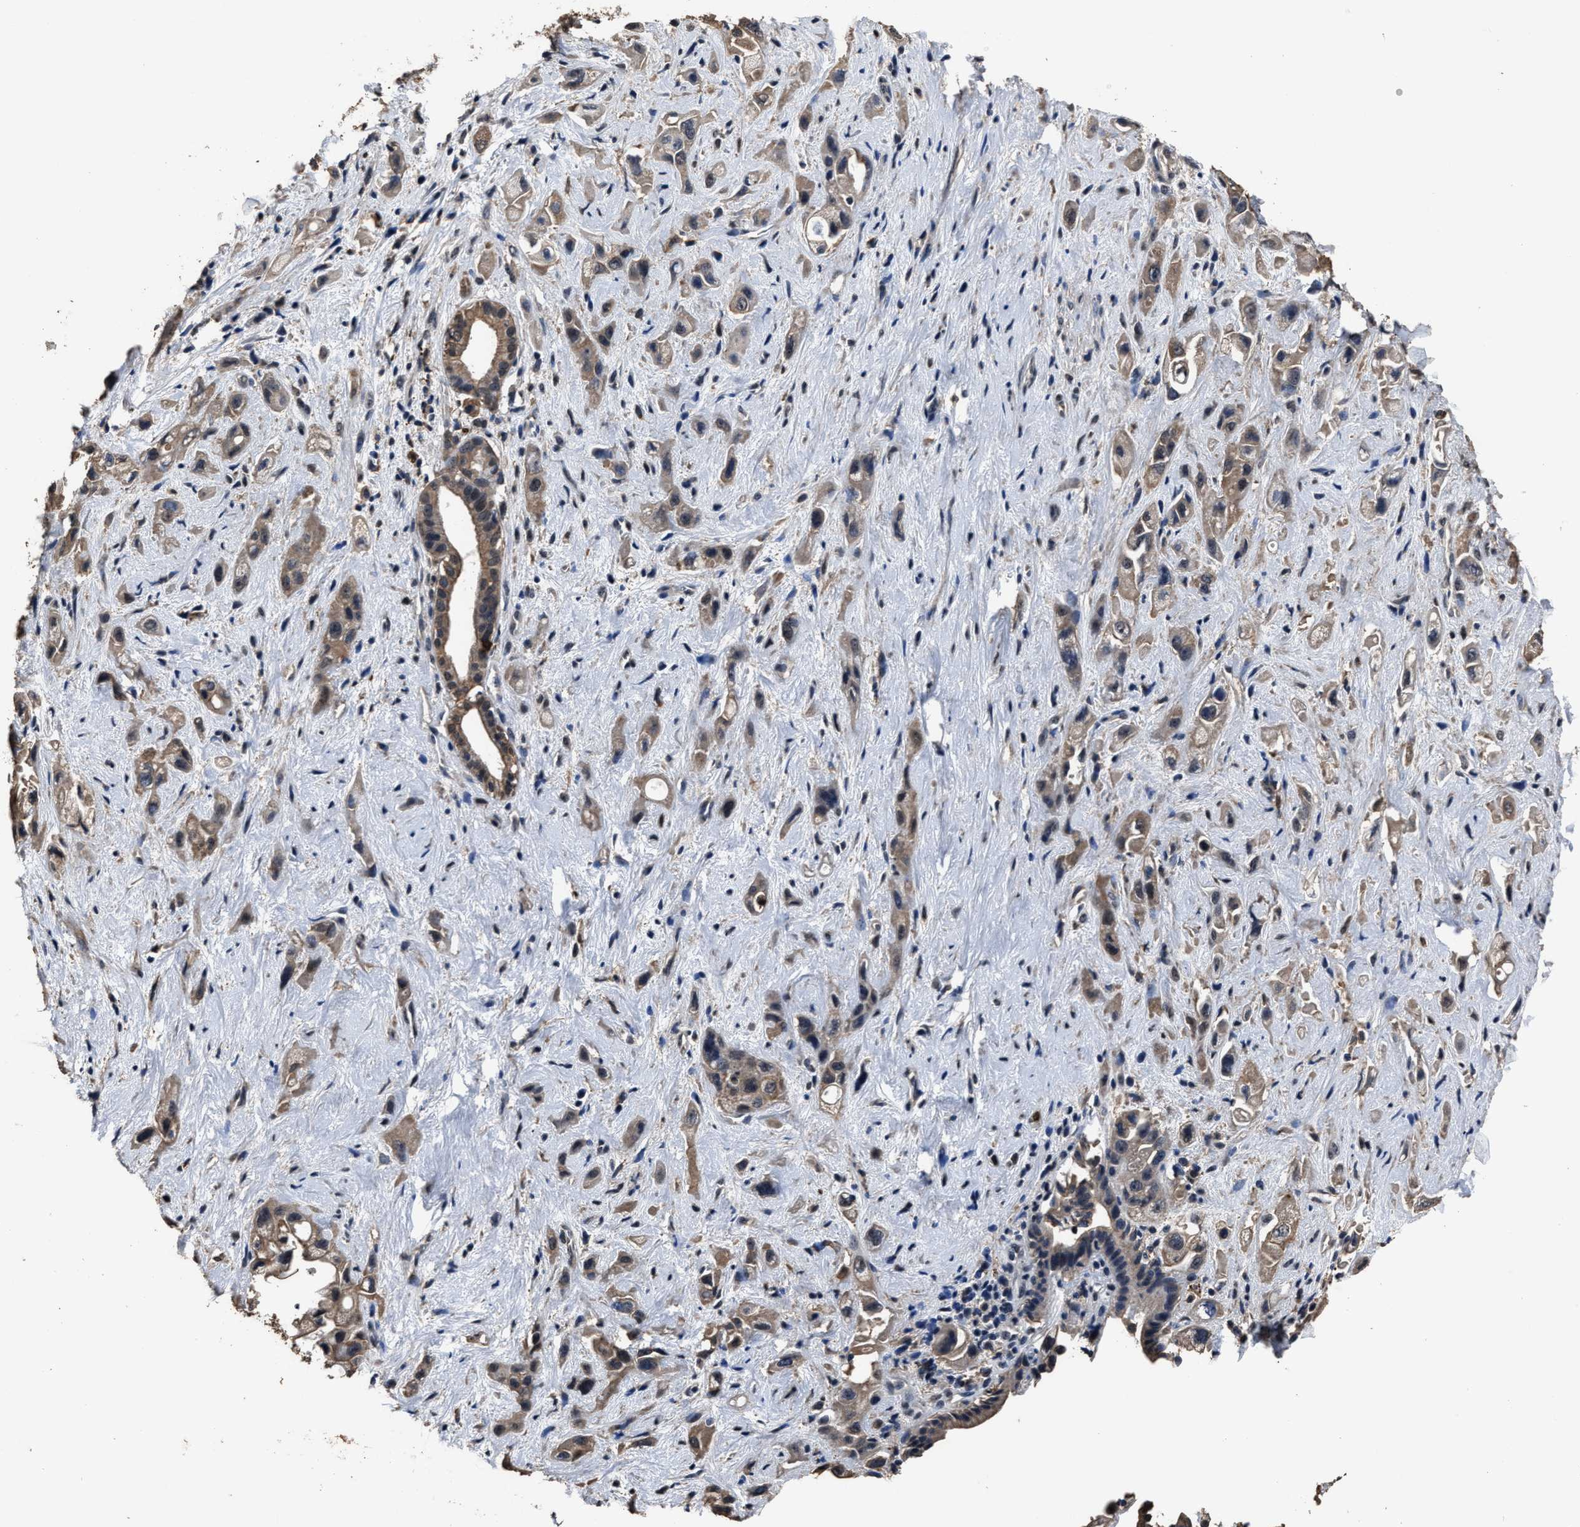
{"staining": {"intensity": "weak", "quantity": ">75%", "location": "cytoplasmic/membranous"}, "tissue": "pancreatic cancer", "cell_type": "Tumor cells", "image_type": "cancer", "snomed": [{"axis": "morphology", "description": "Adenocarcinoma, NOS"}, {"axis": "topography", "description": "Pancreas"}], "caption": "Pancreatic cancer stained with DAB IHC shows low levels of weak cytoplasmic/membranous staining in approximately >75% of tumor cells.", "gene": "RSBN1L", "patient": {"sex": "female", "age": 66}}